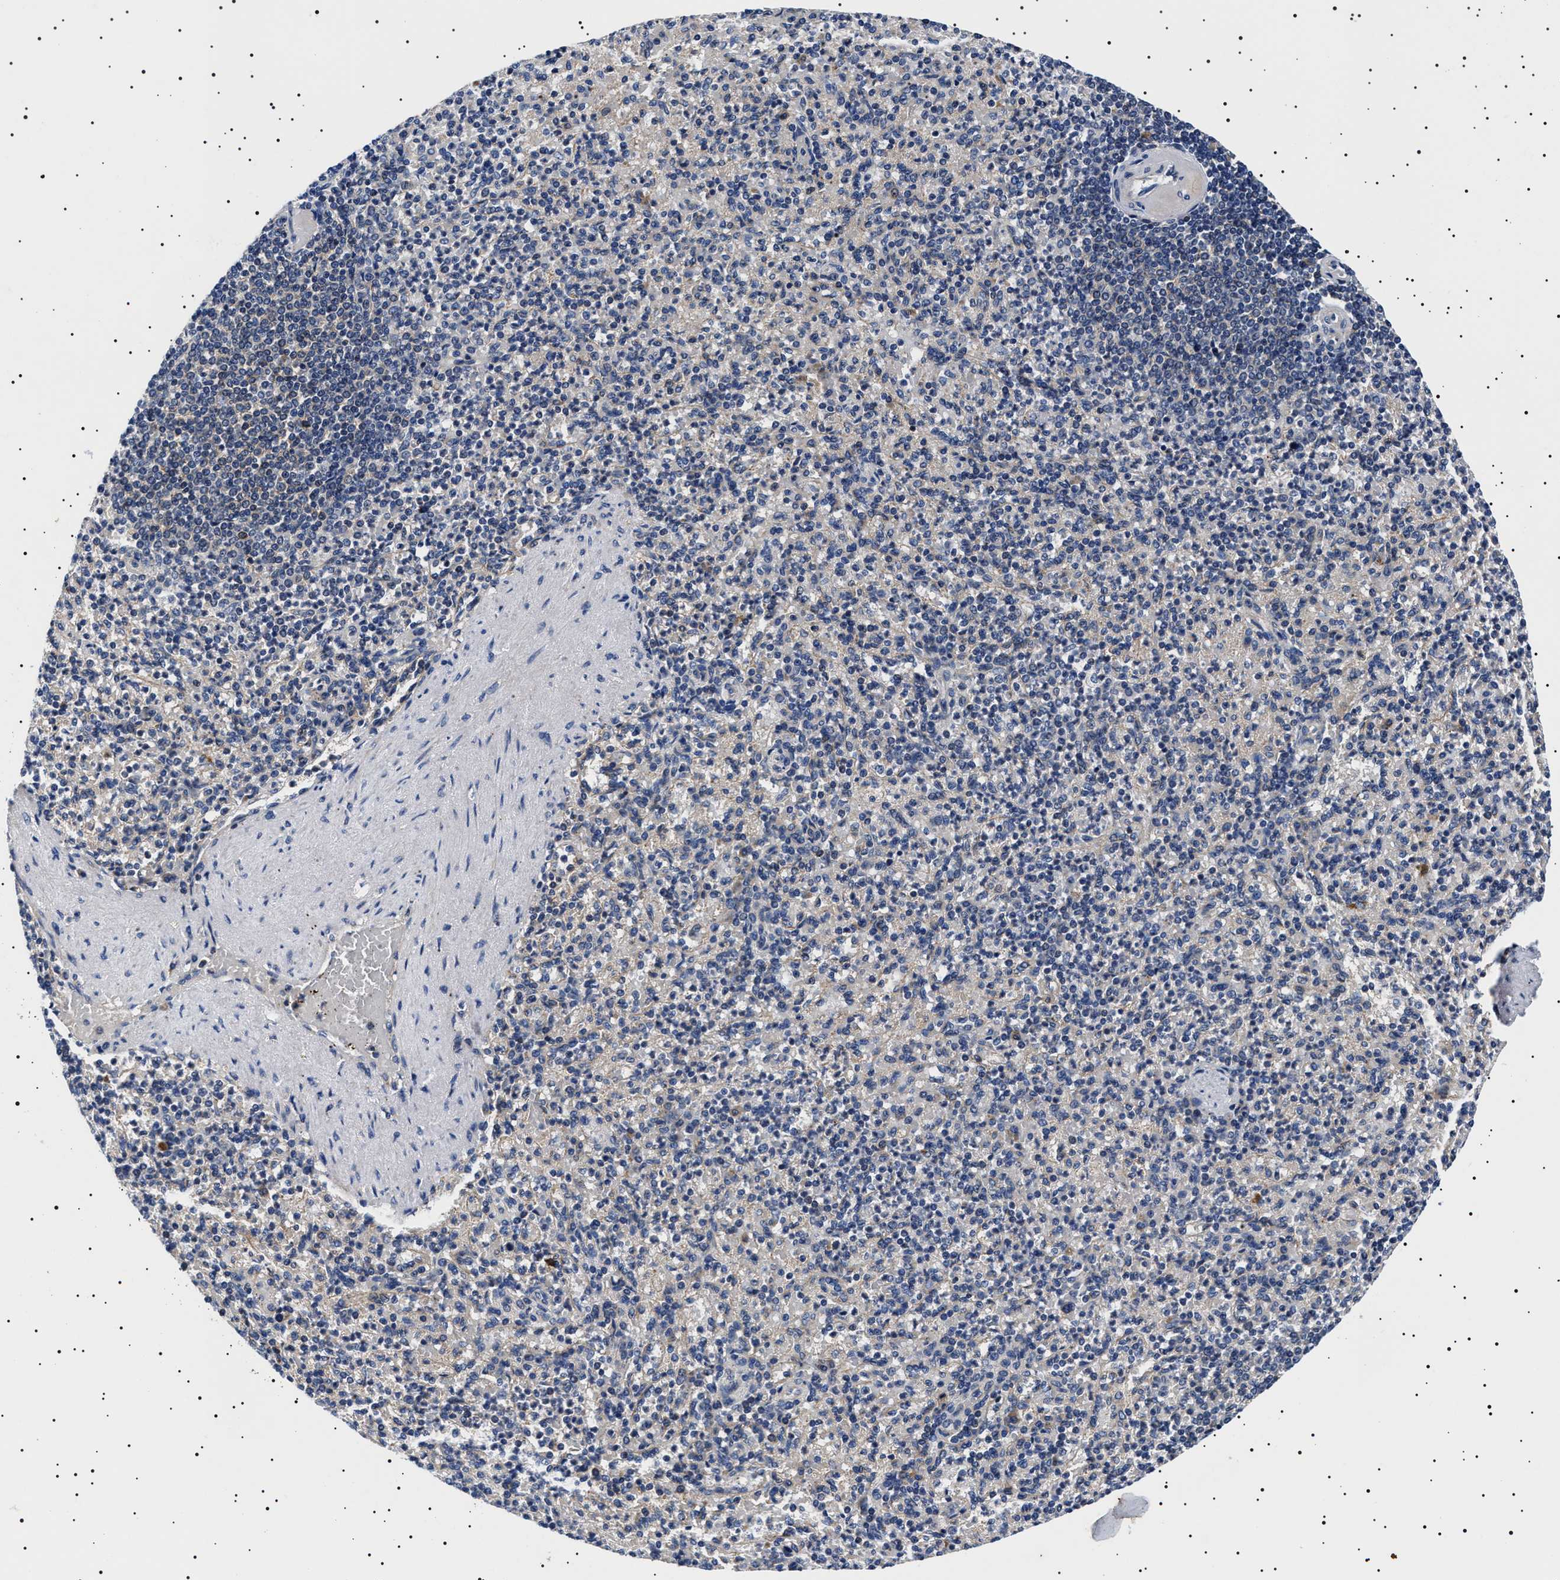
{"staining": {"intensity": "weak", "quantity": "<25%", "location": "nuclear"}, "tissue": "spleen", "cell_type": "Cells in red pulp", "image_type": "normal", "snomed": [{"axis": "morphology", "description": "Normal tissue, NOS"}, {"axis": "topography", "description": "Spleen"}], "caption": "Human spleen stained for a protein using IHC exhibits no expression in cells in red pulp.", "gene": "SLC4A7", "patient": {"sex": "female", "age": 74}}